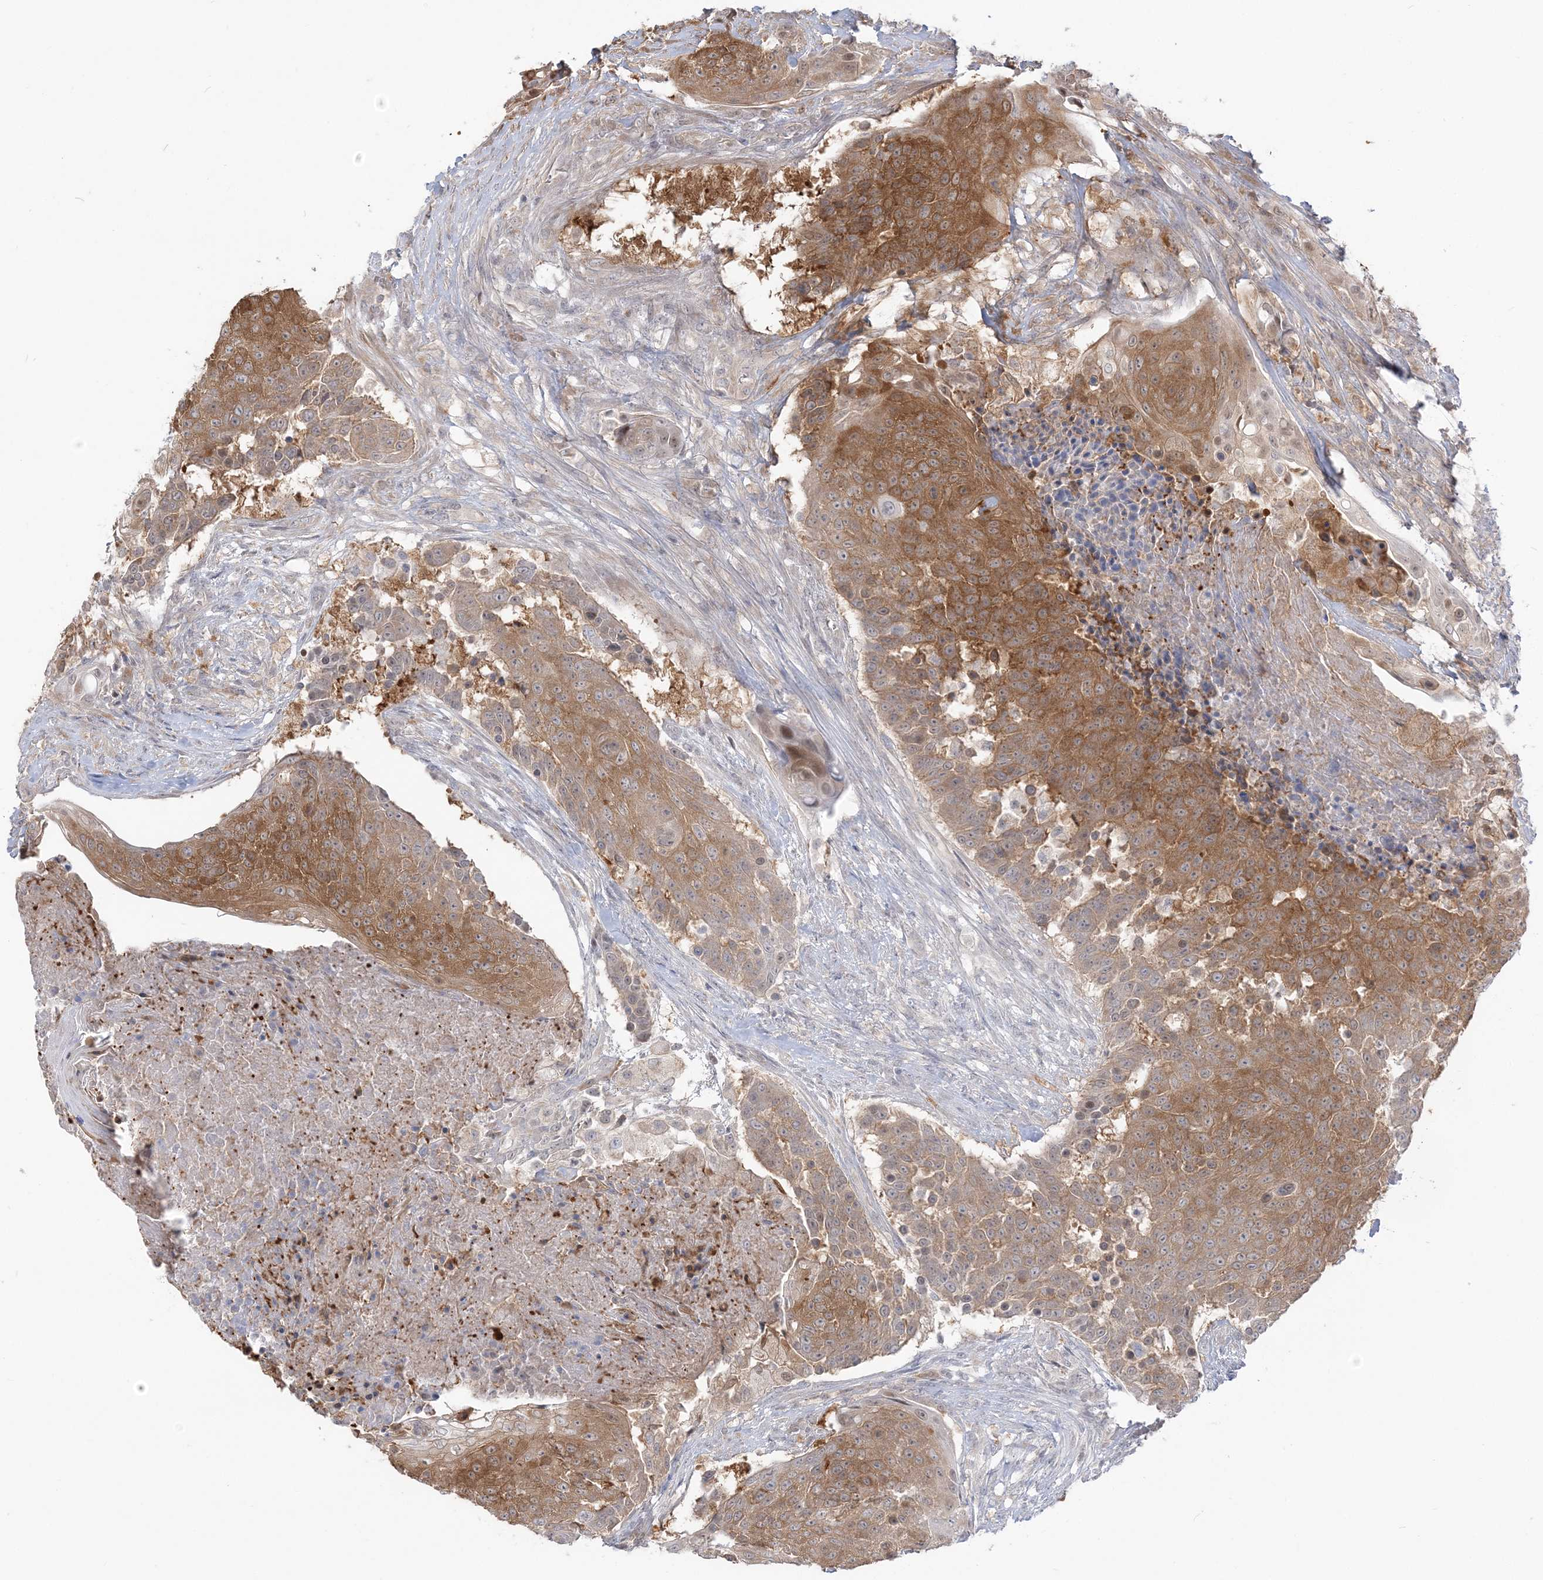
{"staining": {"intensity": "moderate", "quantity": ">75%", "location": "cytoplasmic/membranous"}, "tissue": "urothelial cancer", "cell_type": "Tumor cells", "image_type": "cancer", "snomed": [{"axis": "morphology", "description": "Urothelial carcinoma, High grade"}, {"axis": "topography", "description": "Urinary bladder"}], "caption": "High-power microscopy captured an immunohistochemistry photomicrograph of urothelial cancer, revealing moderate cytoplasmic/membranous positivity in approximately >75% of tumor cells. Using DAB (3,3'-diaminobenzidine) (brown) and hematoxylin (blue) stains, captured at high magnification using brightfield microscopy.", "gene": "THADA", "patient": {"sex": "female", "age": 63}}